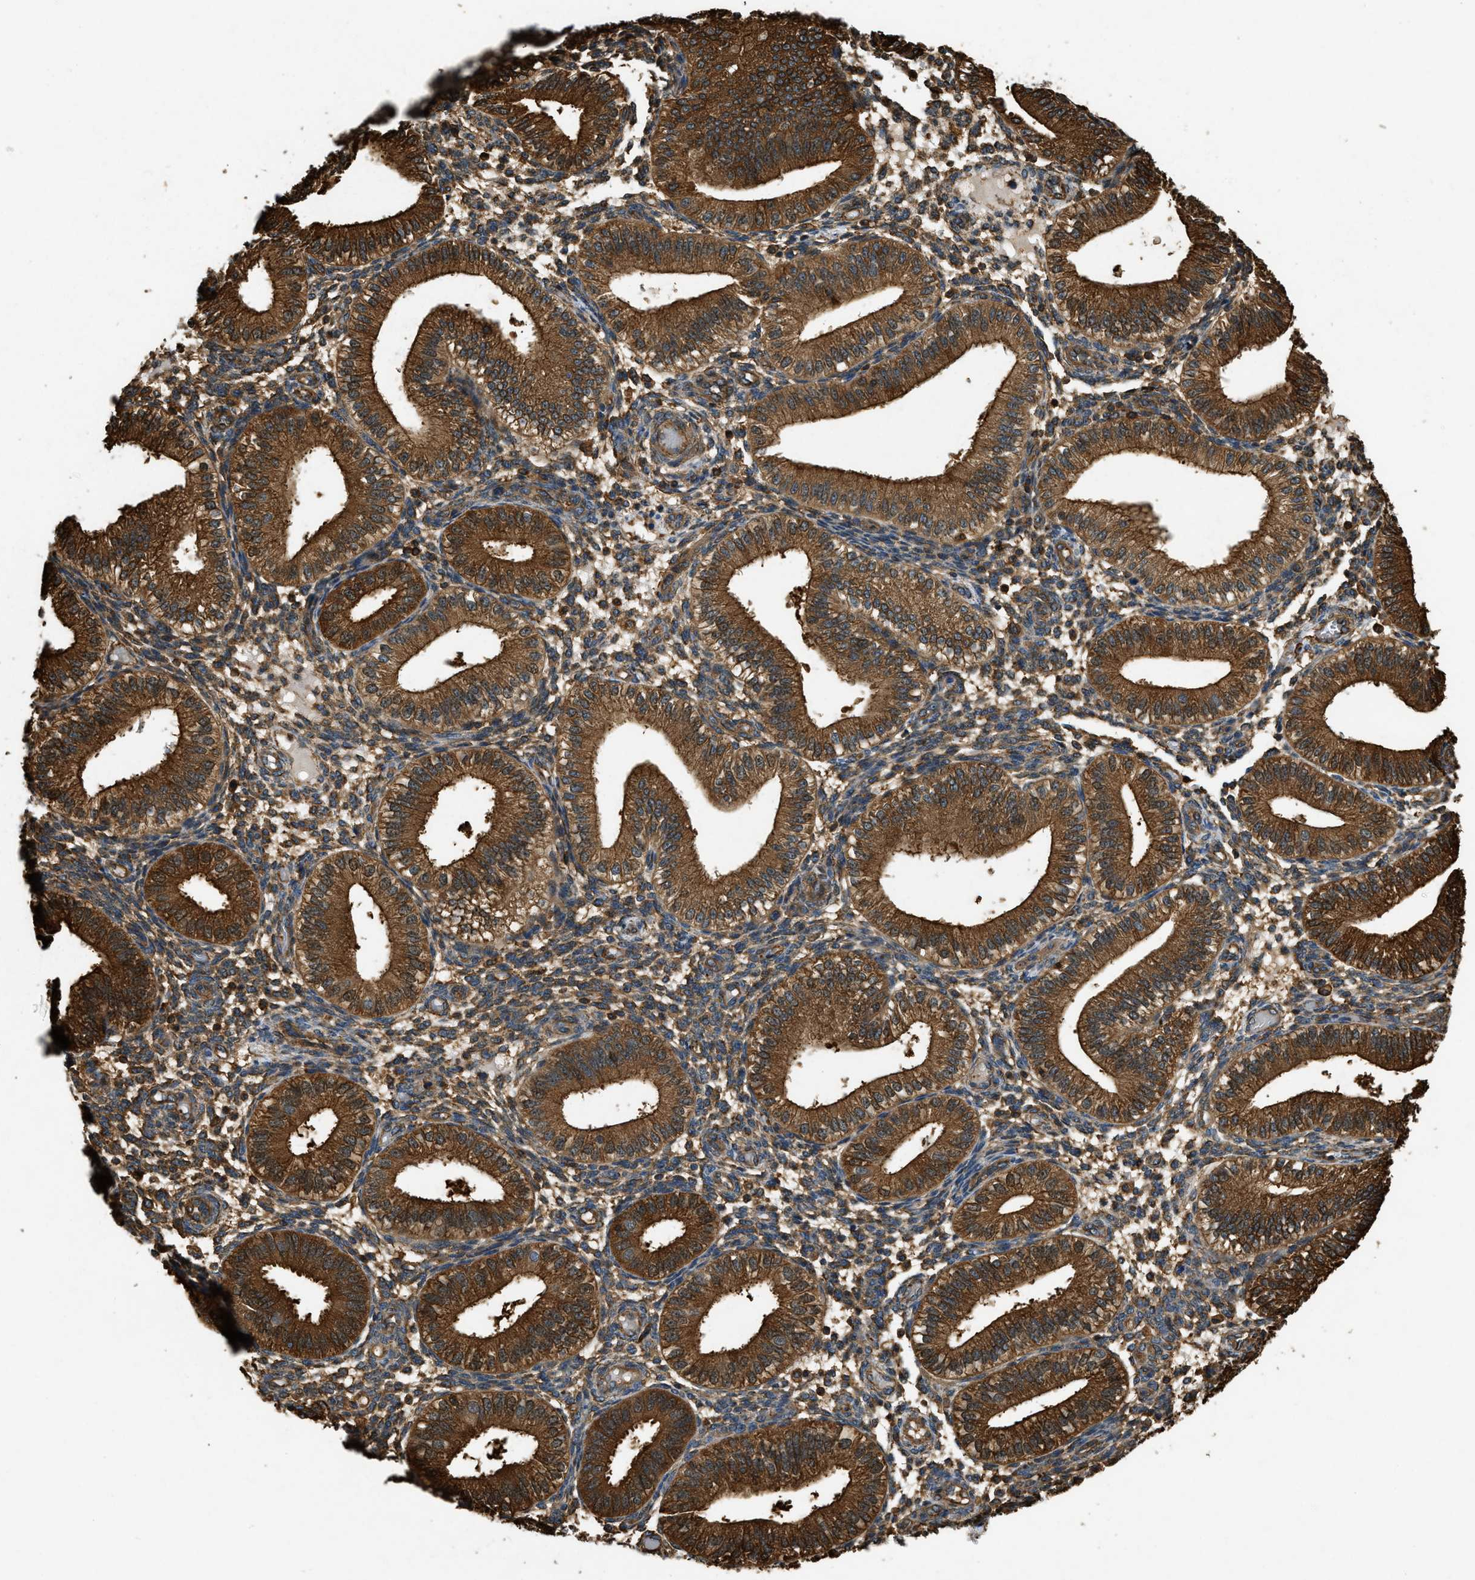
{"staining": {"intensity": "moderate", "quantity": ">75%", "location": "cytoplasmic/membranous"}, "tissue": "endometrium", "cell_type": "Cells in endometrial stroma", "image_type": "normal", "snomed": [{"axis": "morphology", "description": "Normal tissue, NOS"}, {"axis": "topography", "description": "Endometrium"}], "caption": "Protein analysis of unremarkable endometrium demonstrates moderate cytoplasmic/membranous positivity in about >75% of cells in endometrial stroma. (DAB (3,3'-diaminobenzidine) IHC, brown staining for protein, blue staining for nuclei).", "gene": "YARS1", "patient": {"sex": "female", "age": 39}}